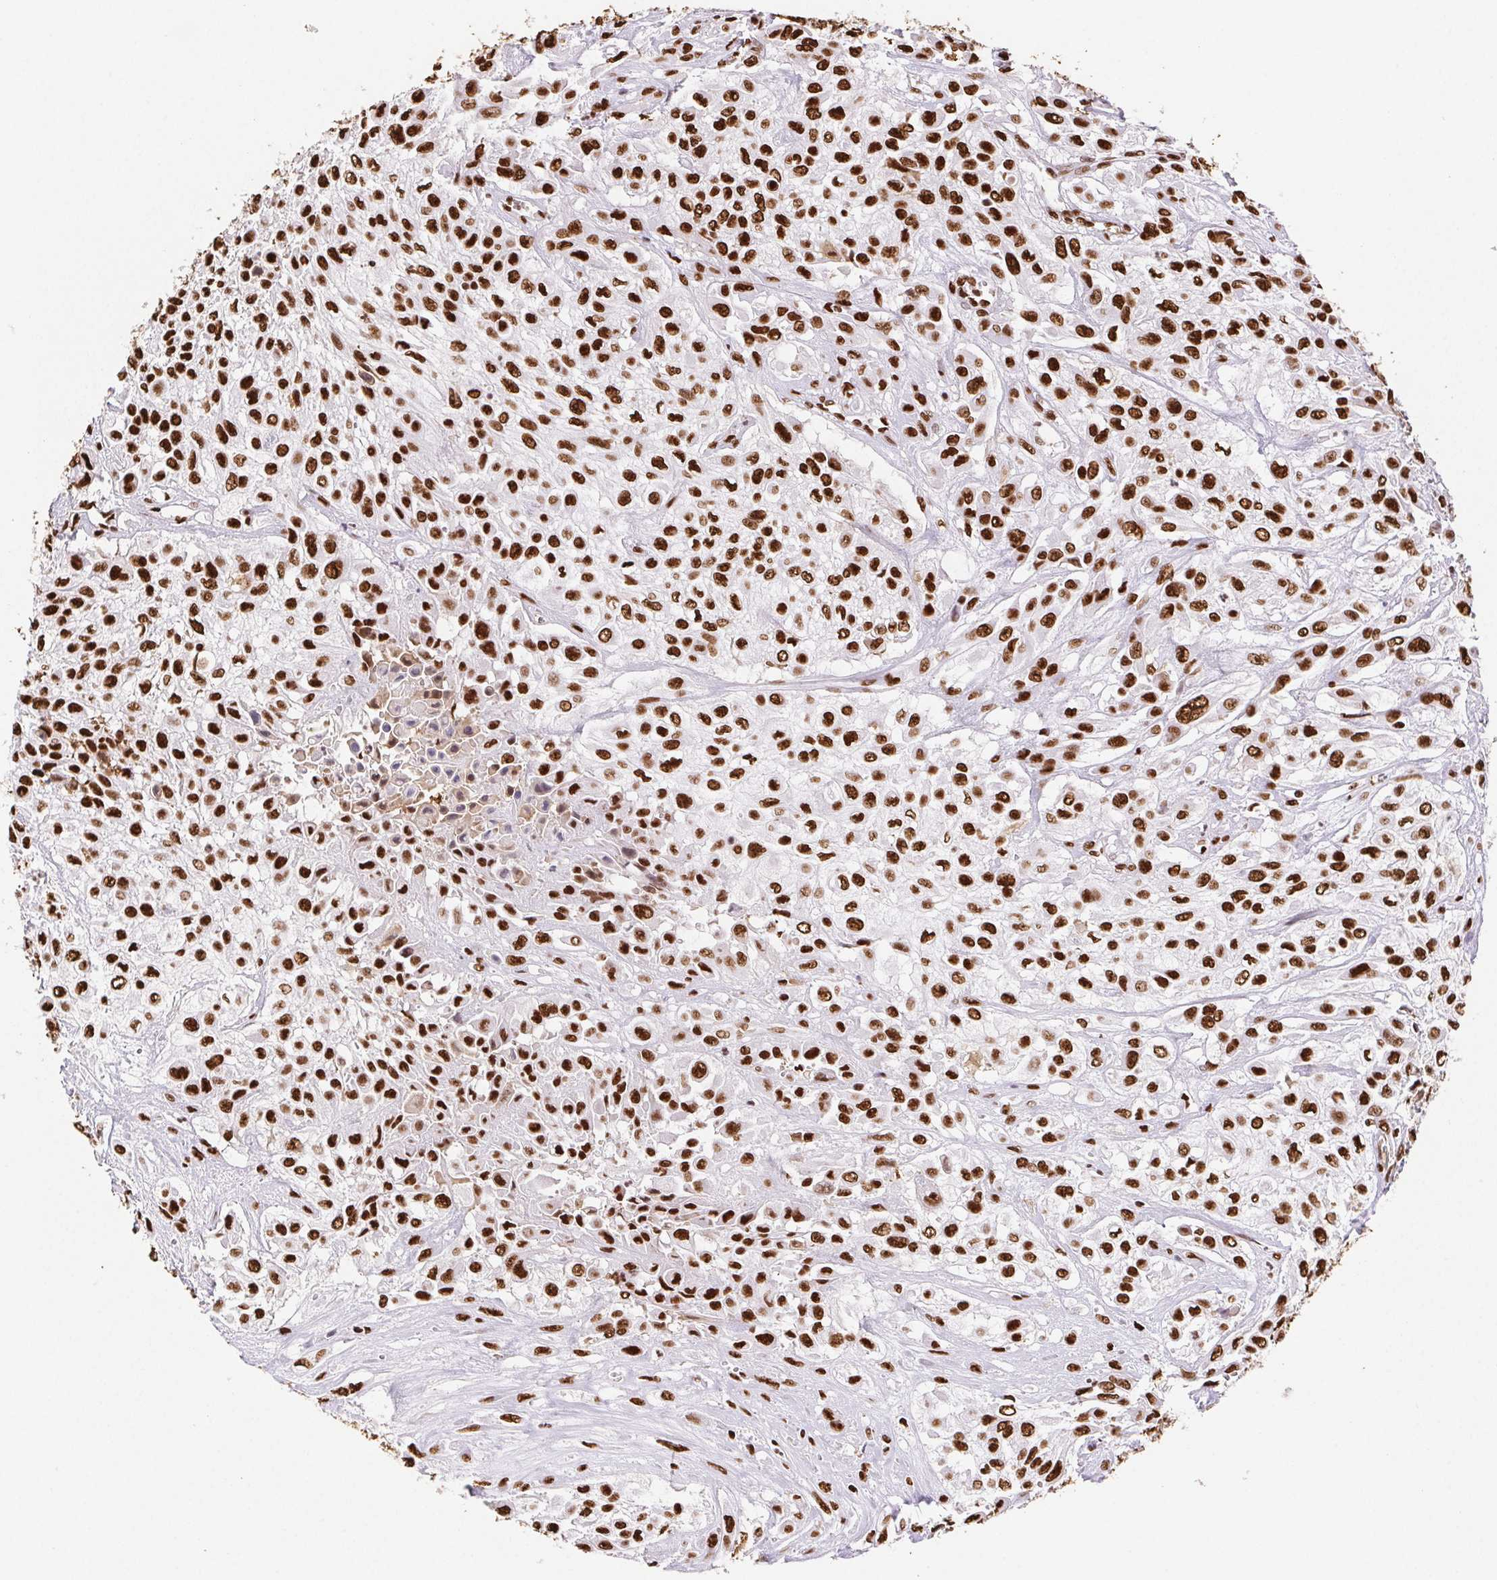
{"staining": {"intensity": "strong", "quantity": ">75%", "location": "nuclear"}, "tissue": "urothelial cancer", "cell_type": "Tumor cells", "image_type": "cancer", "snomed": [{"axis": "morphology", "description": "Urothelial carcinoma, High grade"}, {"axis": "topography", "description": "Urinary bladder"}], "caption": "Approximately >75% of tumor cells in human urothelial cancer demonstrate strong nuclear protein staining as visualized by brown immunohistochemical staining.", "gene": "SET", "patient": {"sex": "male", "age": 57}}